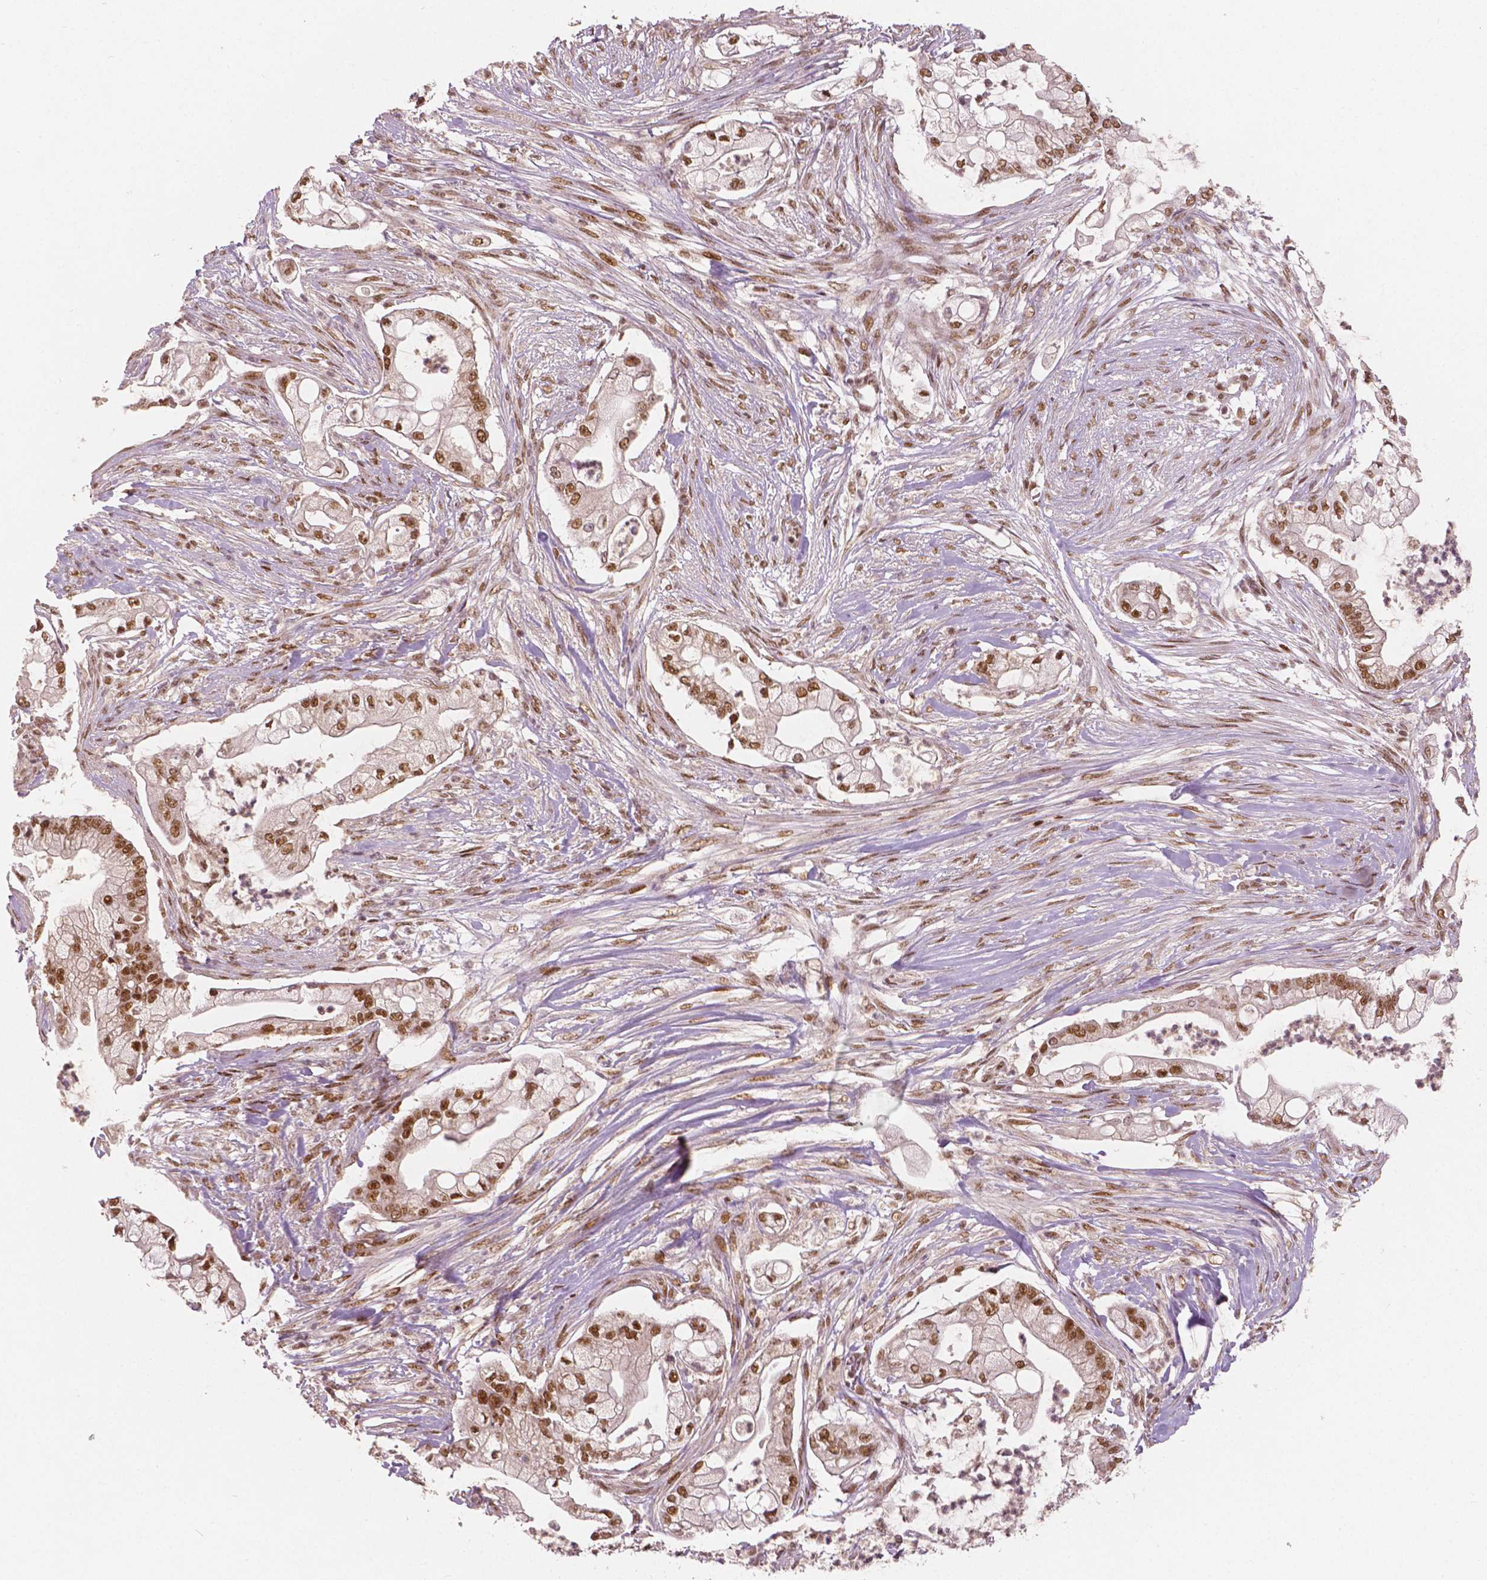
{"staining": {"intensity": "moderate", "quantity": ">75%", "location": "nuclear"}, "tissue": "pancreatic cancer", "cell_type": "Tumor cells", "image_type": "cancer", "snomed": [{"axis": "morphology", "description": "Adenocarcinoma, NOS"}, {"axis": "topography", "description": "Pancreas"}], "caption": "Immunohistochemistry (DAB) staining of human pancreatic cancer reveals moderate nuclear protein expression in about >75% of tumor cells.", "gene": "NSD2", "patient": {"sex": "female", "age": 69}}